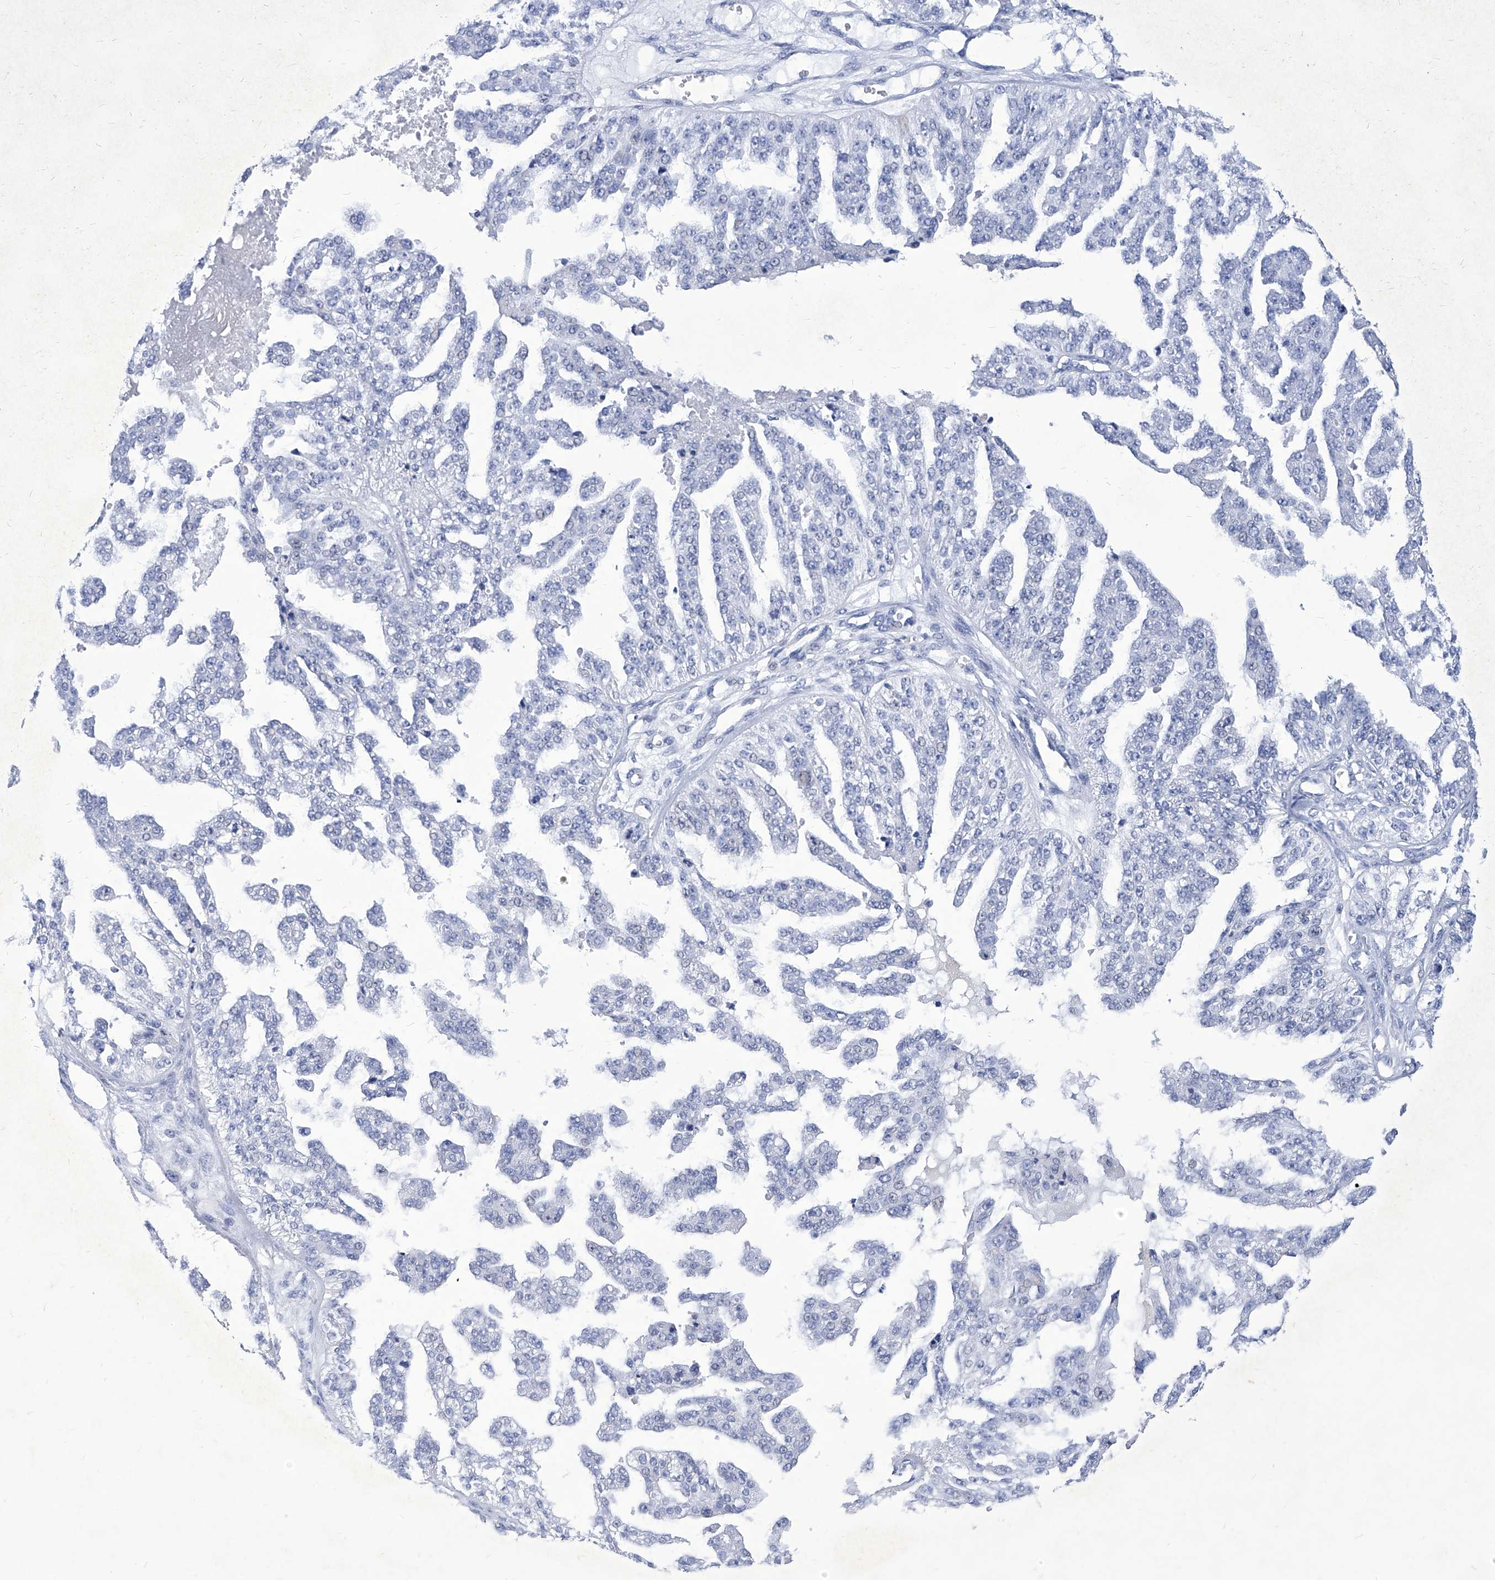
{"staining": {"intensity": "negative", "quantity": "none", "location": "none"}, "tissue": "ovarian cancer", "cell_type": "Tumor cells", "image_type": "cancer", "snomed": [{"axis": "morphology", "description": "Cystadenocarcinoma, serous, NOS"}, {"axis": "topography", "description": "Ovary"}], "caption": "DAB immunohistochemical staining of ovarian cancer (serous cystadenocarcinoma) displays no significant positivity in tumor cells.", "gene": "IFNL2", "patient": {"sex": "female", "age": 58}}